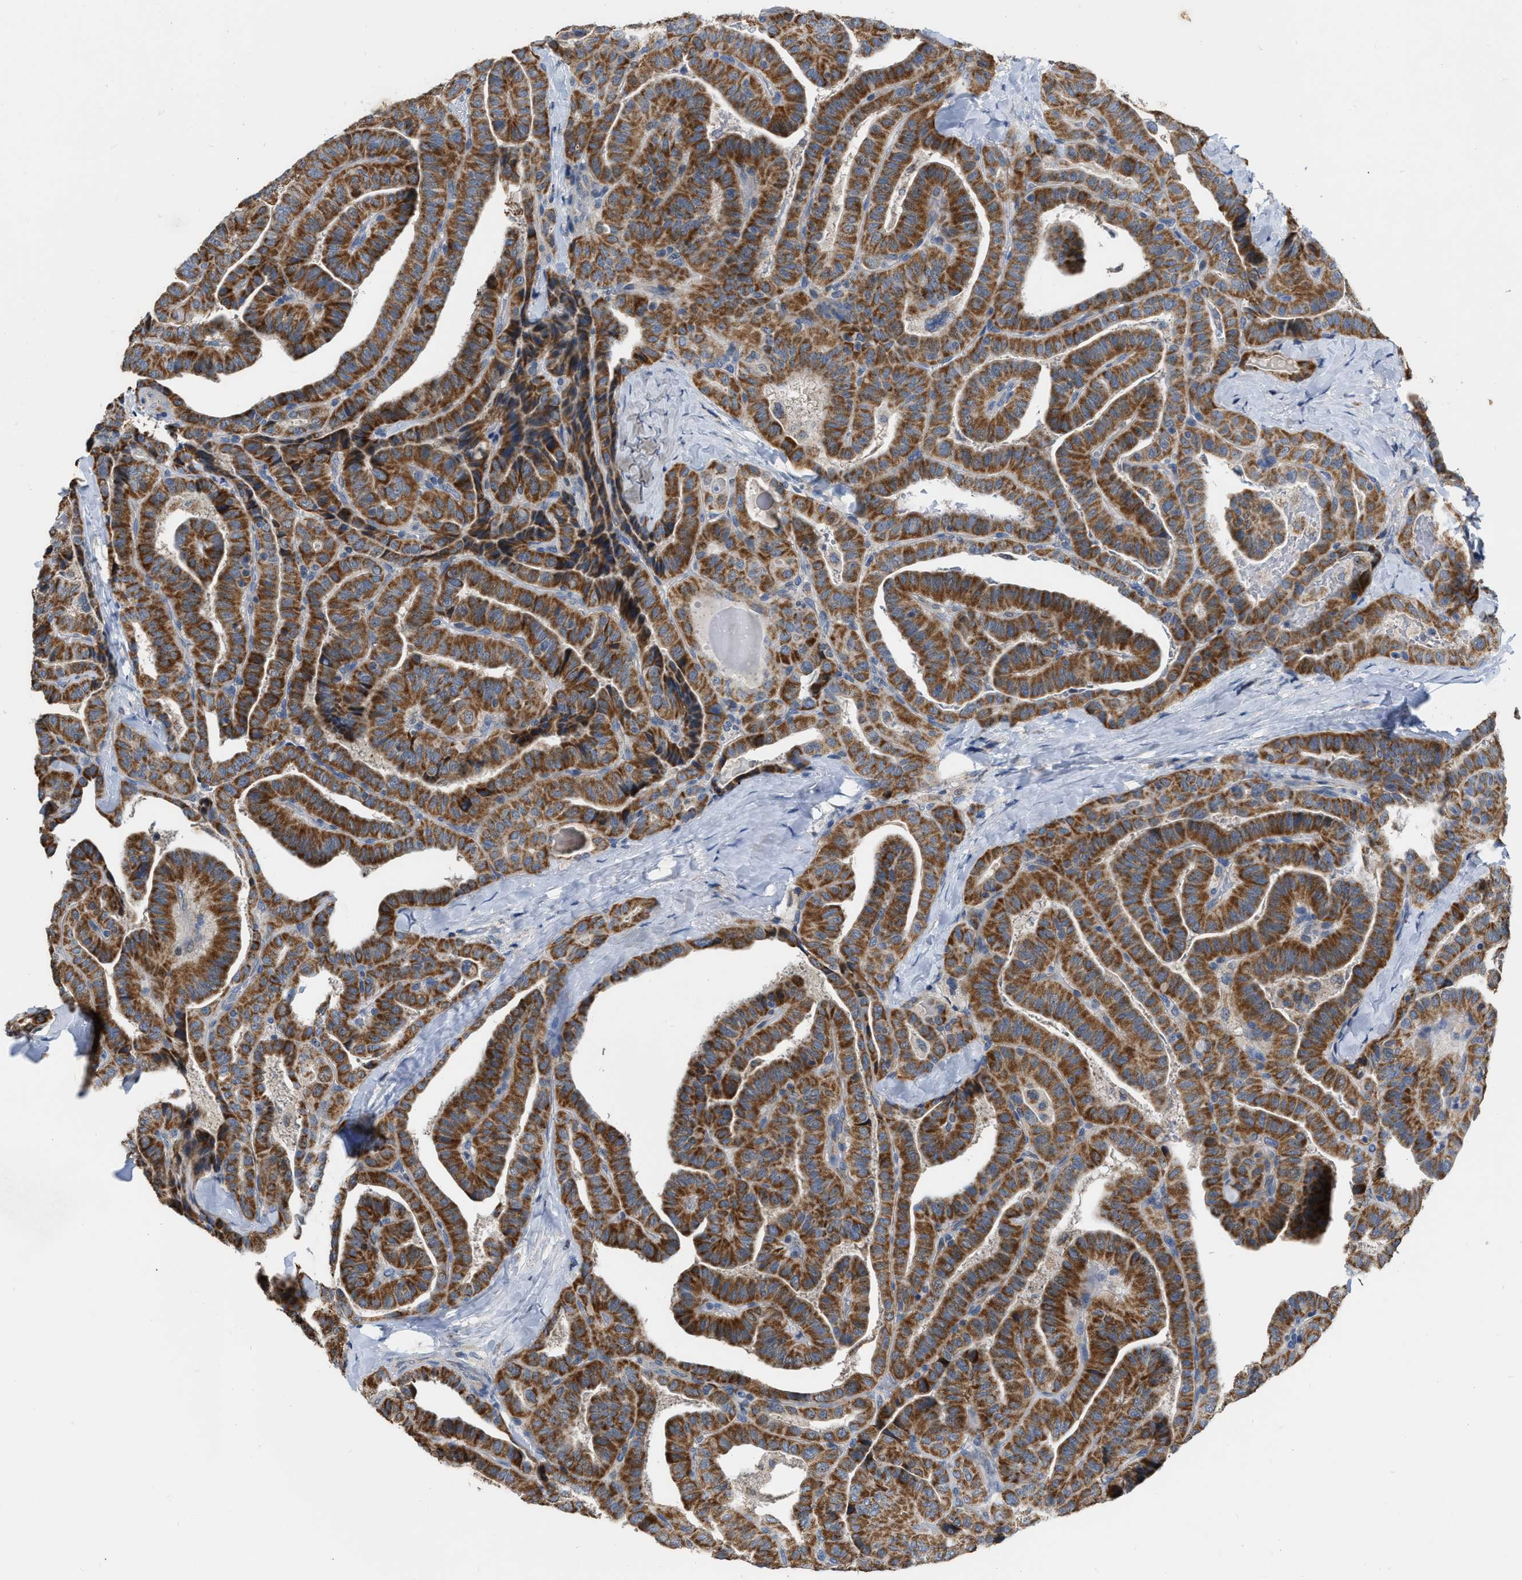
{"staining": {"intensity": "strong", "quantity": ">75%", "location": "cytoplasmic/membranous"}, "tissue": "thyroid cancer", "cell_type": "Tumor cells", "image_type": "cancer", "snomed": [{"axis": "morphology", "description": "Papillary adenocarcinoma, NOS"}, {"axis": "topography", "description": "Thyroid gland"}], "caption": "Brown immunohistochemical staining in papillary adenocarcinoma (thyroid) exhibits strong cytoplasmic/membranous positivity in approximately >75% of tumor cells.", "gene": "DDX56", "patient": {"sex": "male", "age": 77}}